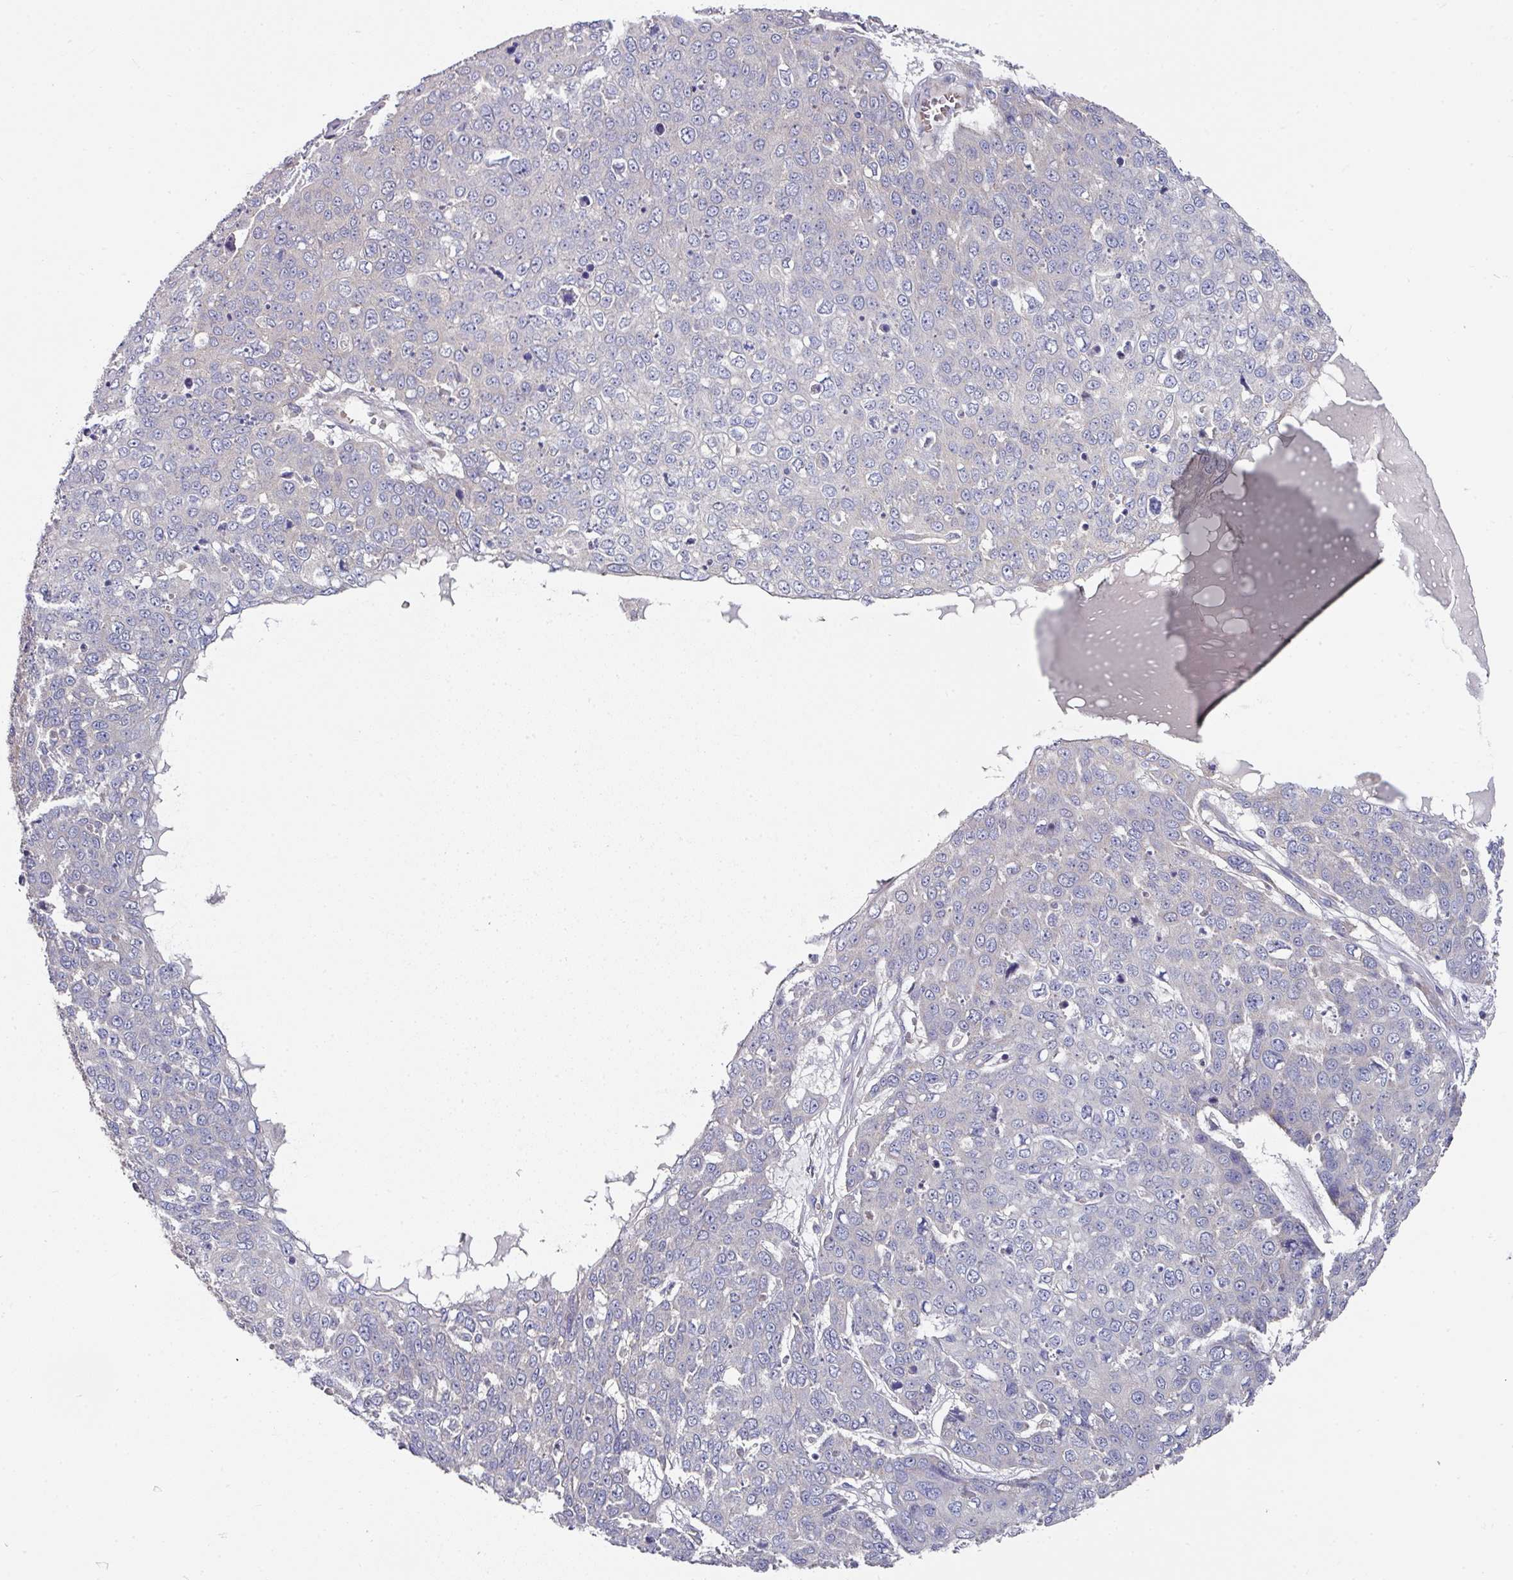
{"staining": {"intensity": "negative", "quantity": "none", "location": "none"}, "tissue": "skin cancer", "cell_type": "Tumor cells", "image_type": "cancer", "snomed": [{"axis": "morphology", "description": "Squamous cell carcinoma, NOS"}, {"axis": "topography", "description": "Skin"}], "caption": "Histopathology image shows no significant protein expression in tumor cells of squamous cell carcinoma (skin).", "gene": "PYROXD2", "patient": {"sex": "male", "age": 71}}